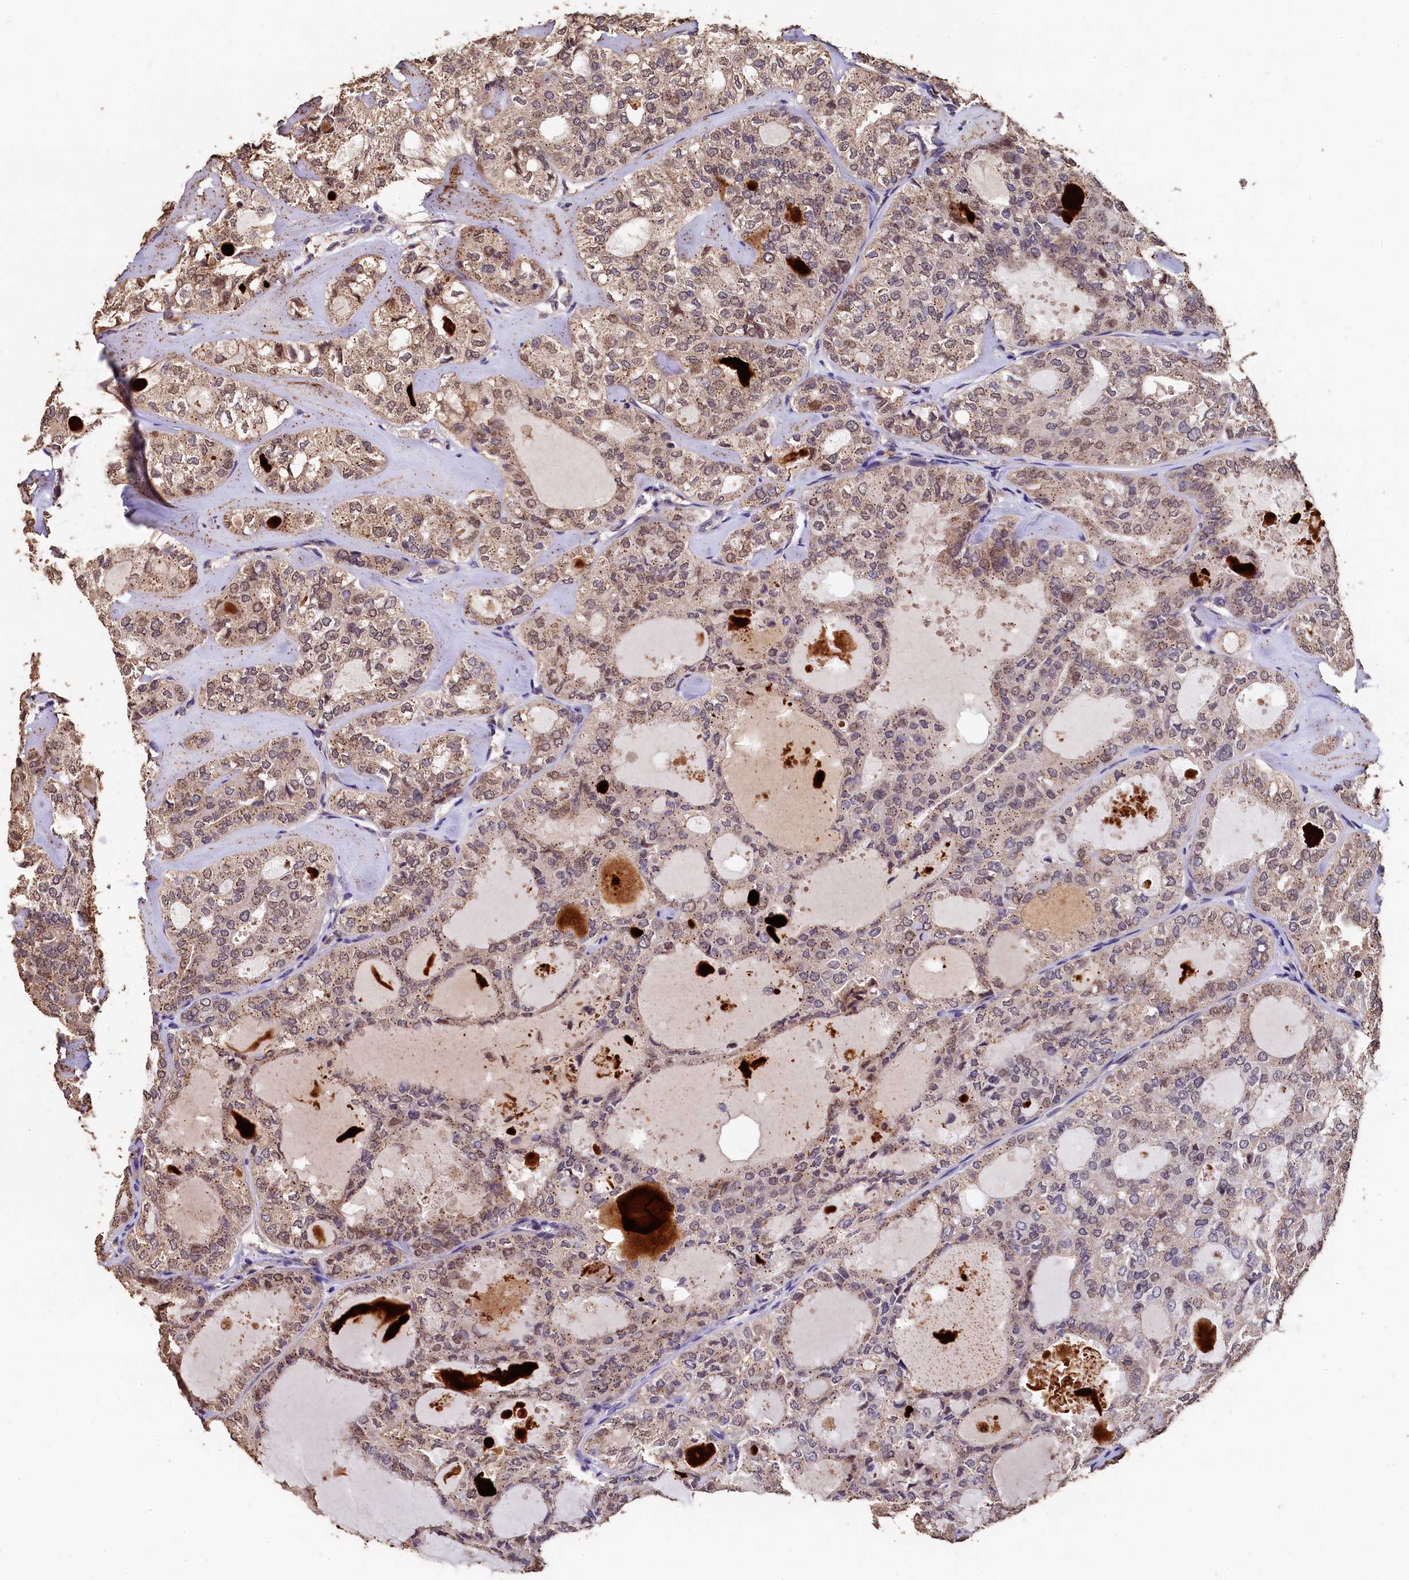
{"staining": {"intensity": "moderate", "quantity": "25%-75%", "location": "cytoplasmic/membranous,nuclear"}, "tissue": "thyroid cancer", "cell_type": "Tumor cells", "image_type": "cancer", "snomed": [{"axis": "morphology", "description": "Follicular adenoma carcinoma, NOS"}, {"axis": "topography", "description": "Thyroid gland"}], "caption": "Brown immunohistochemical staining in thyroid cancer reveals moderate cytoplasmic/membranous and nuclear expression in about 25%-75% of tumor cells.", "gene": "LSM4", "patient": {"sex": "male", "age": 75}}